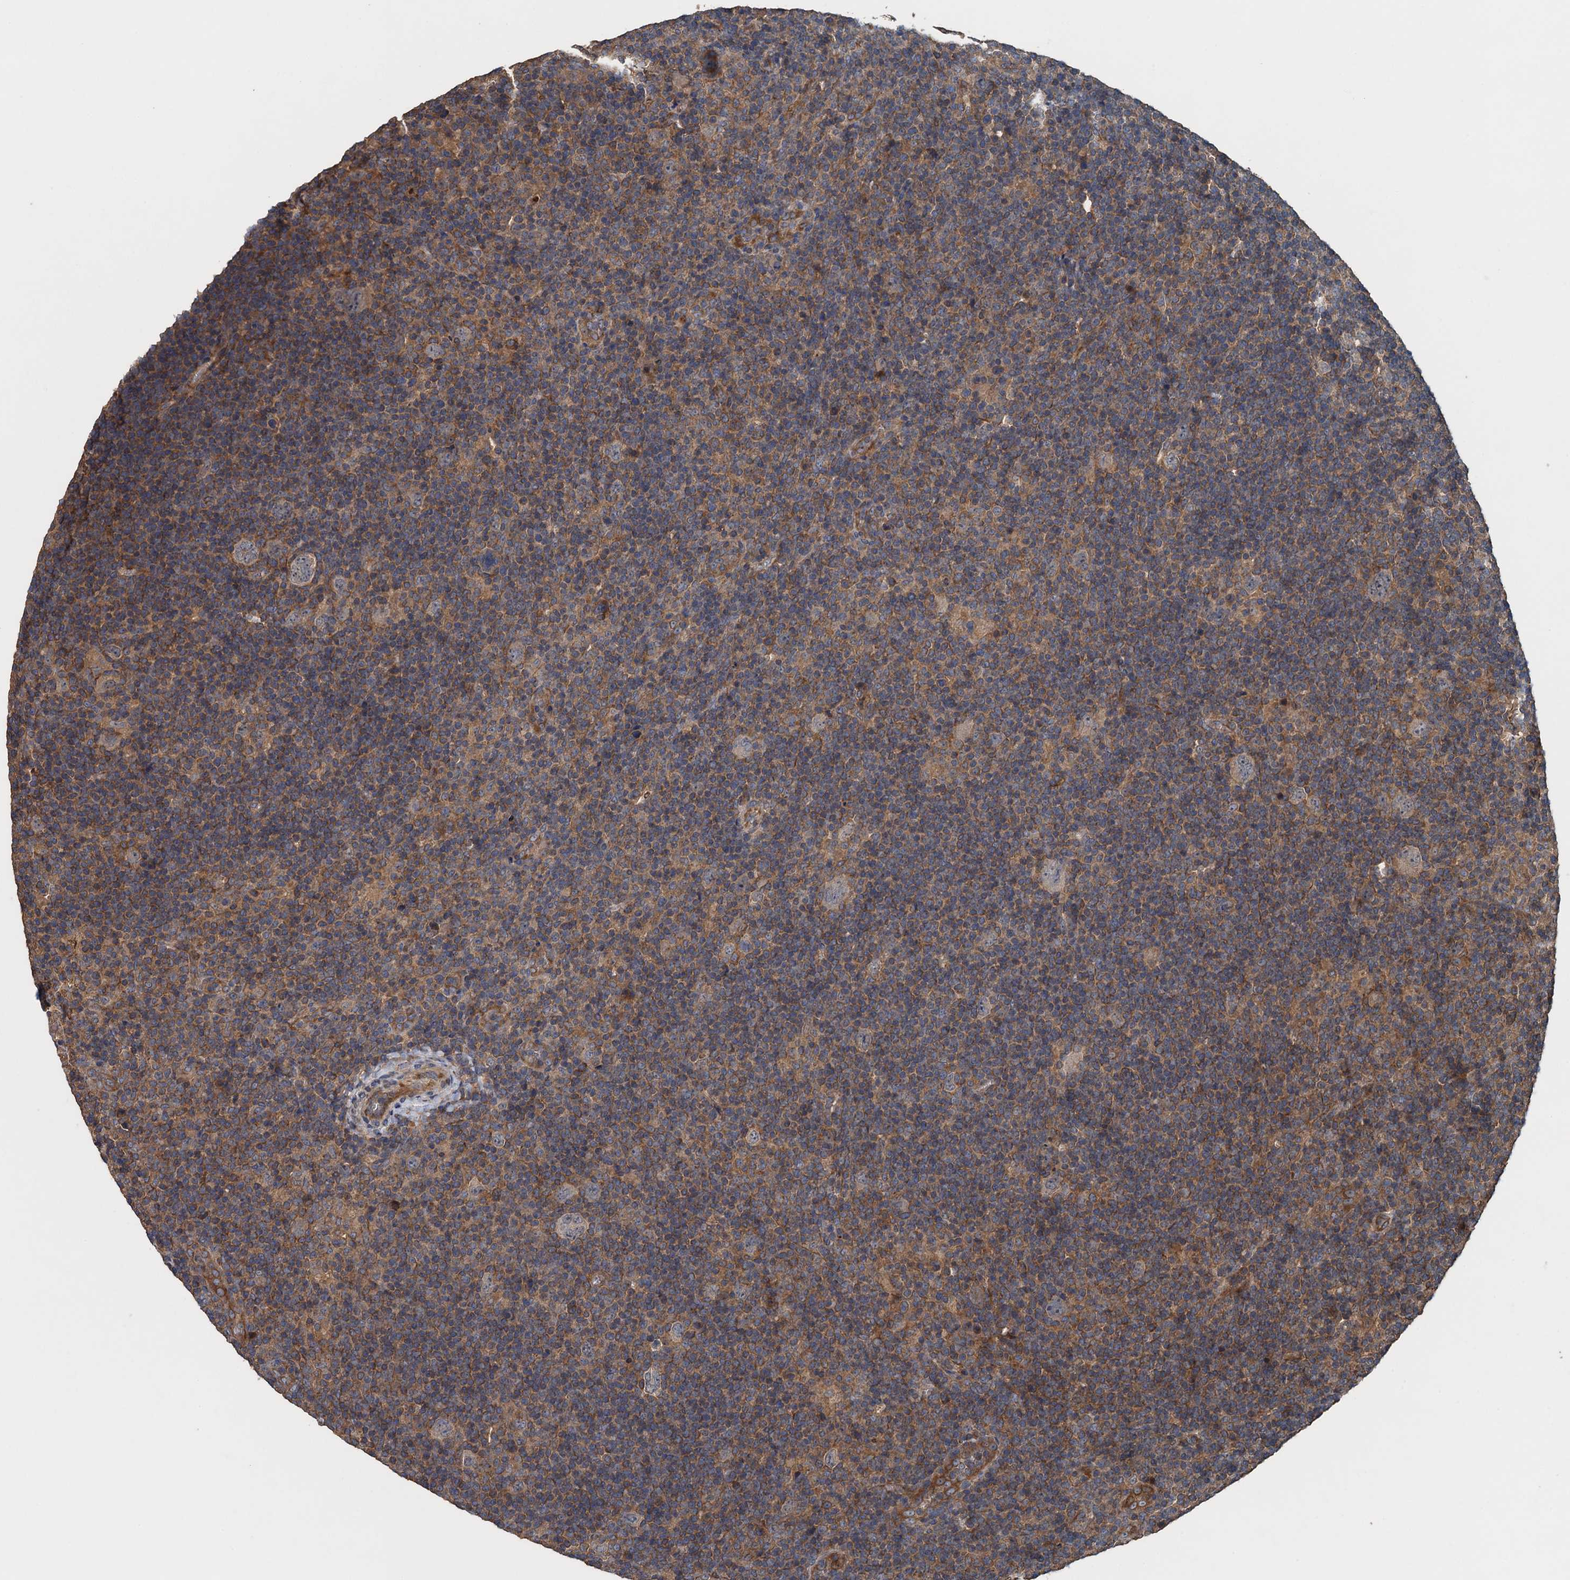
{"staining": {"intensity": "weak", "quantity": "<25%", "location": "cytoplasmic/membranous"}, "tissue": "lymphoma", "cell_type": "Tumor cells", "image_type": "cancer", "snomed": [{"axis": "morphology", "description": "Hodgkin's disease, NOS"}, {"axis": "topography", "description": "Lymph node"}], "caption": "Tumor cells show no significant protein staining in lymphoma.", "gene": "BORCS5", "patient": {"sex": "female", "age": 57}}